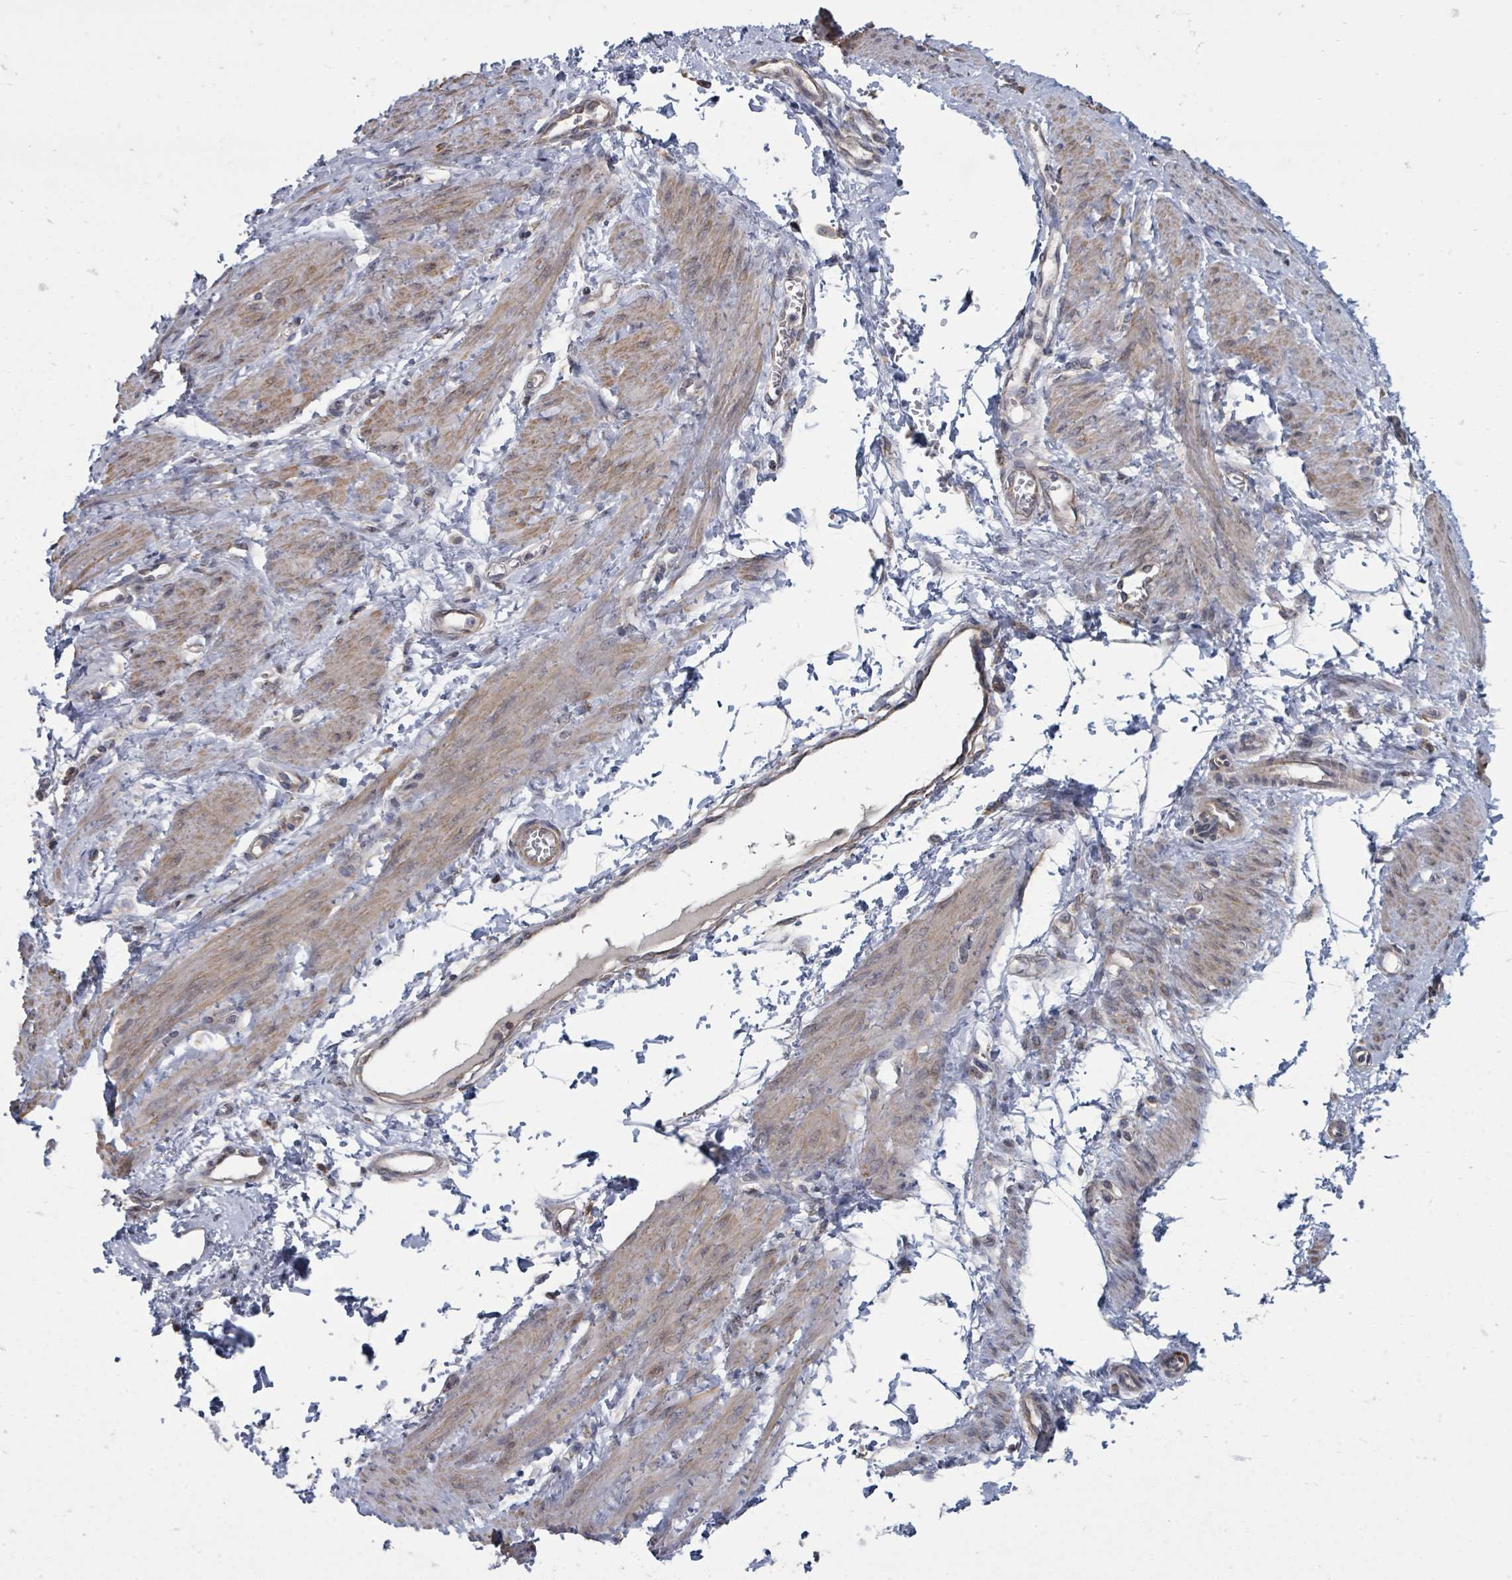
{"staining": {"intensity": "moderate", "quantity": ">75%", "location": "cytoplasmic/membranous"}, "tissue": "smooth muscle", "cell_type": "Smooth muscle cells", "image_type": "normal", "snomed": [{"axis": "morphology", "description": "Normal tissue, NOS"}, {"axis": "topography", "description": "Smooth muscle"}, {"axis": "topography", "description": "Uterus"}], "caption": "The image demonstrates a brown stain indicating the presence of a protein in the cytoplasmic/membranous of smooth muscle cells in smooth muscle.", "gene": "MAGOHB", "patient": {"sex": "female", "age": 39}}